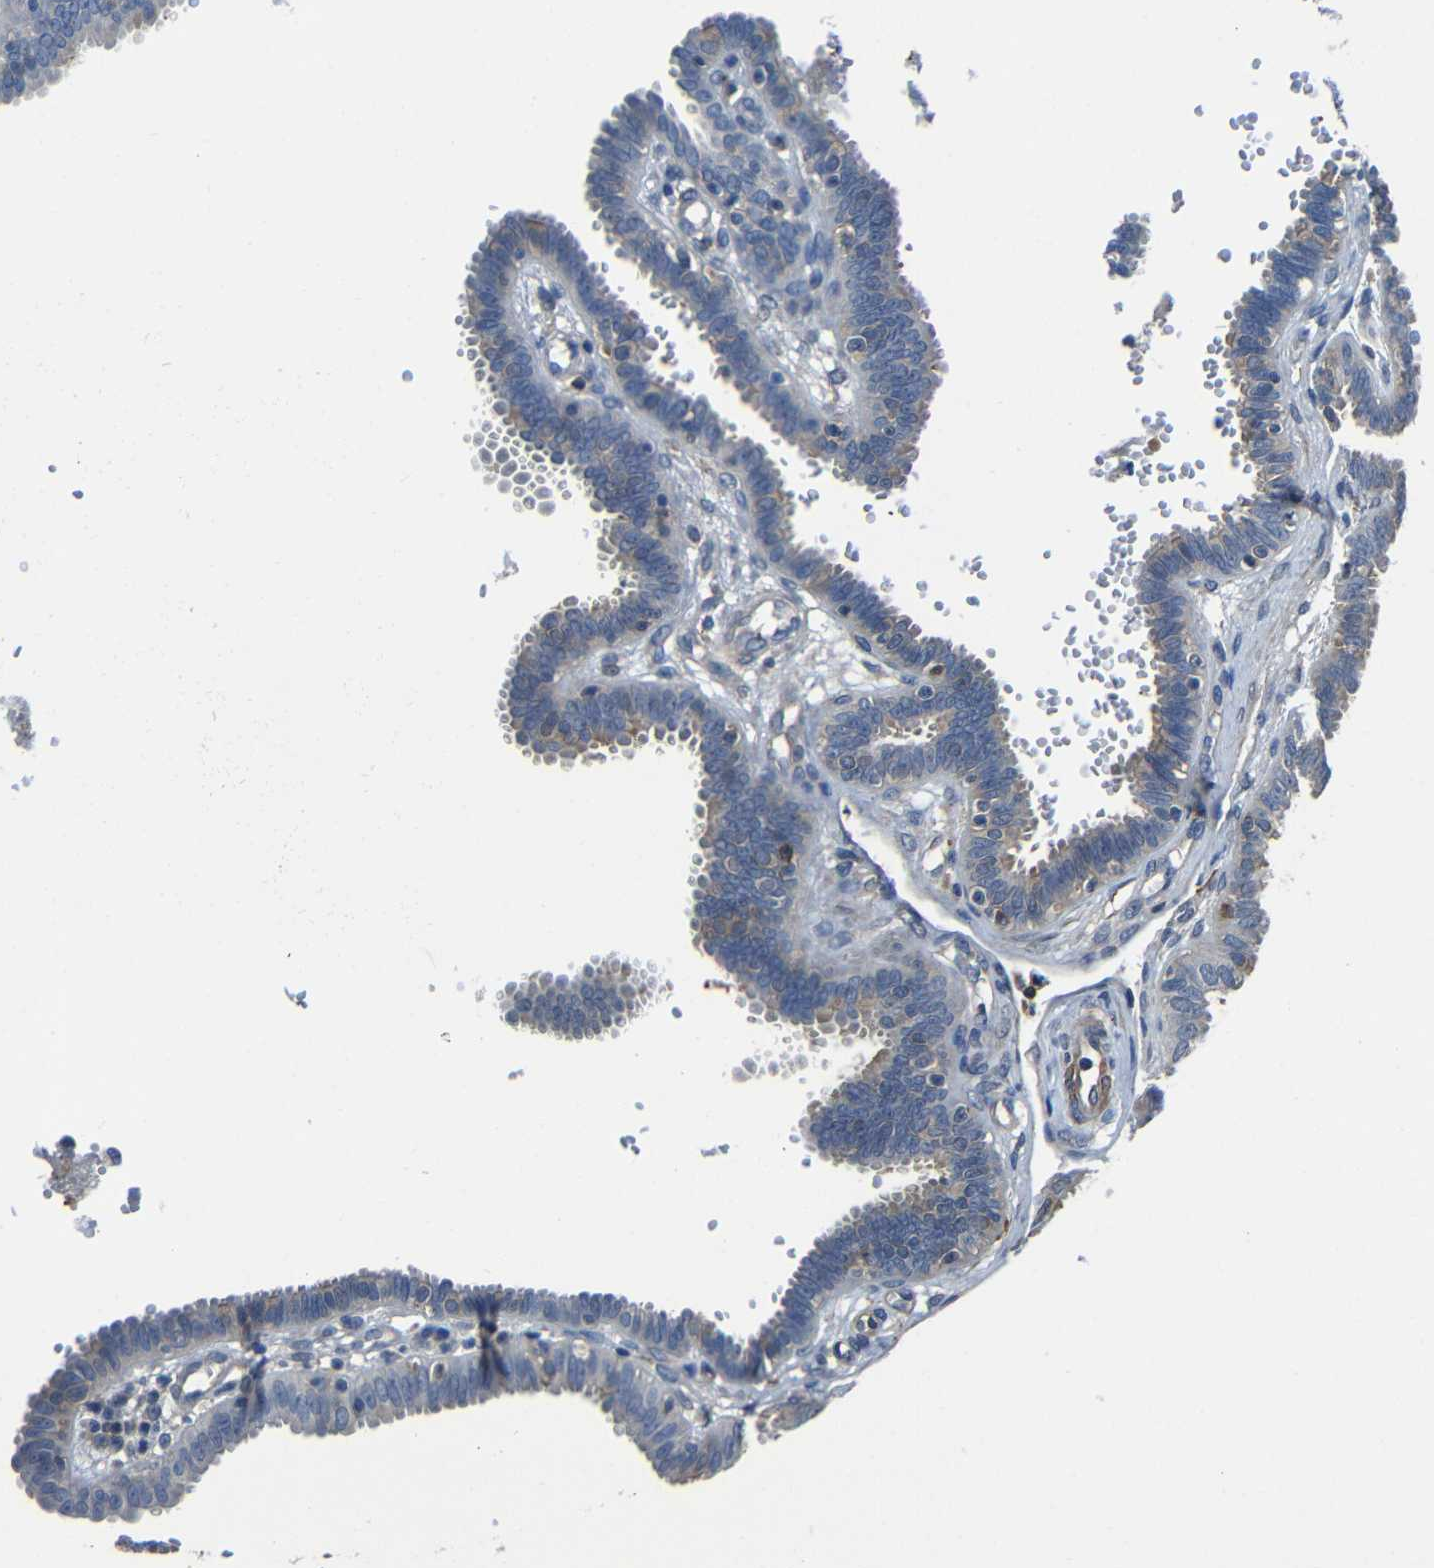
{"staining": {"intensity": "moderate", "quantity": ">75%", "location": "cytoplasmic/membranous"}, "tissue": "fallopian tube", "cell_type": "Glandular cells", "image_type": "normal", "snomed": [{"axis": "morphology", "description": "Normal tissue, NOS"}, {"axis": "topography", "description": "Fallopian tube"}], "caption": "Moderate cytoplasmic/membranous positivity is seen in about >75% of glandular cells in benign fallopian tube. The staining is performed using DAB brown chromogen to label protein expression. The nuclei are counter-stained blue using hematoxylin.", "gene": "GDI1", "patient": {"sex": "female", "age": 32}}